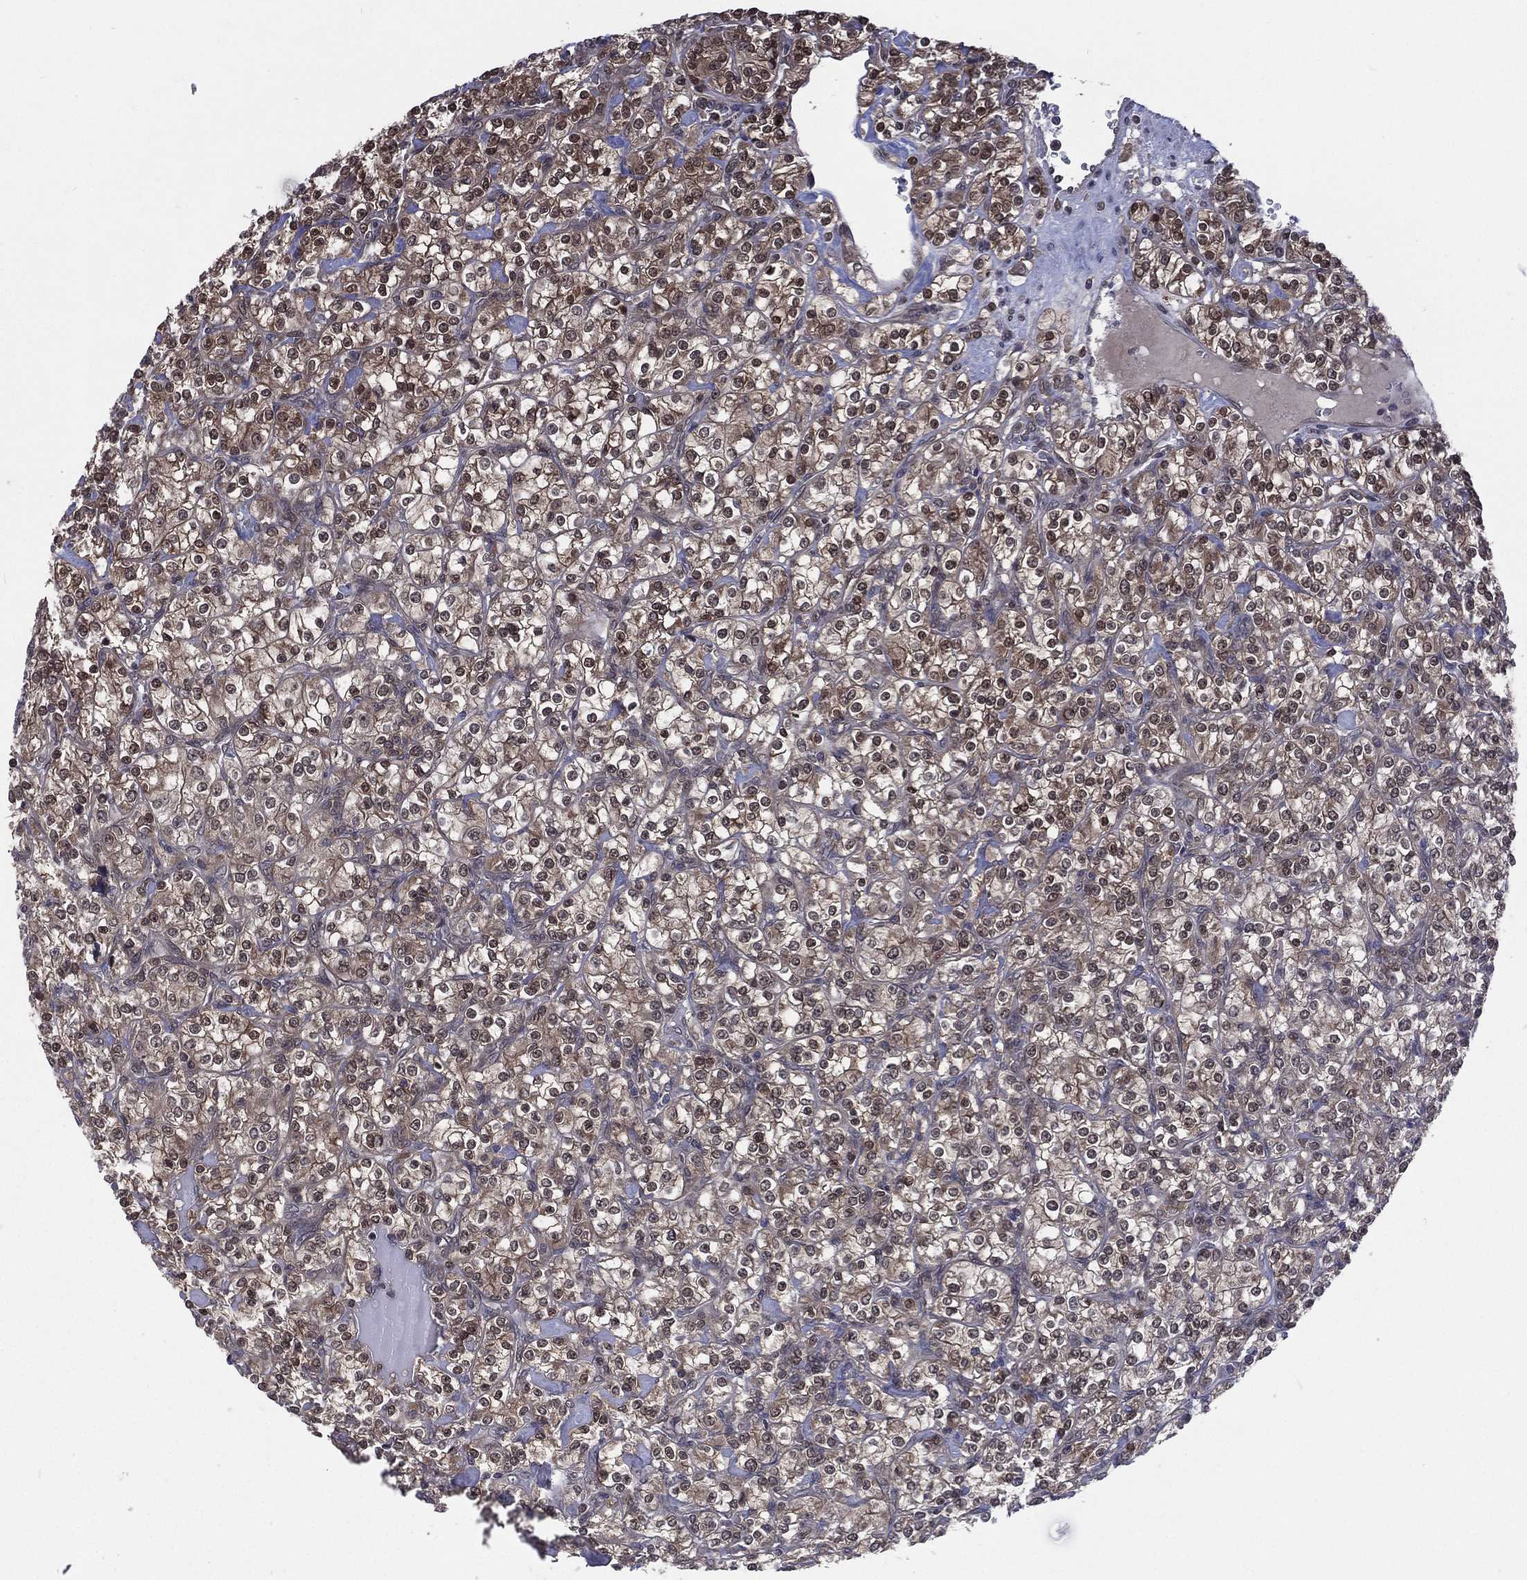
{"staining": {"intensity": "strong", "quantity": "25%-75%", "location": "cytoplasmic/membranous,nuclear"}, "tissue": "renal cancer", "cell_type": "Tumor cells", "image_type": "cancer", "snomed": [{"axis": "morphology", "description": "Adenocarcinoma, NOS"}, {"axis": "topography", "description": "Kidney"}], "caption": "Immunohistochemical staining of adenocarcinoma (renal) exhibits high levels of strong cytoplasmic/membranous and nuclear protein staining in approximately 25%-75% of tumor cells.", "gene": "MTAP", "patient": {"sex": "male", "age": 77}}